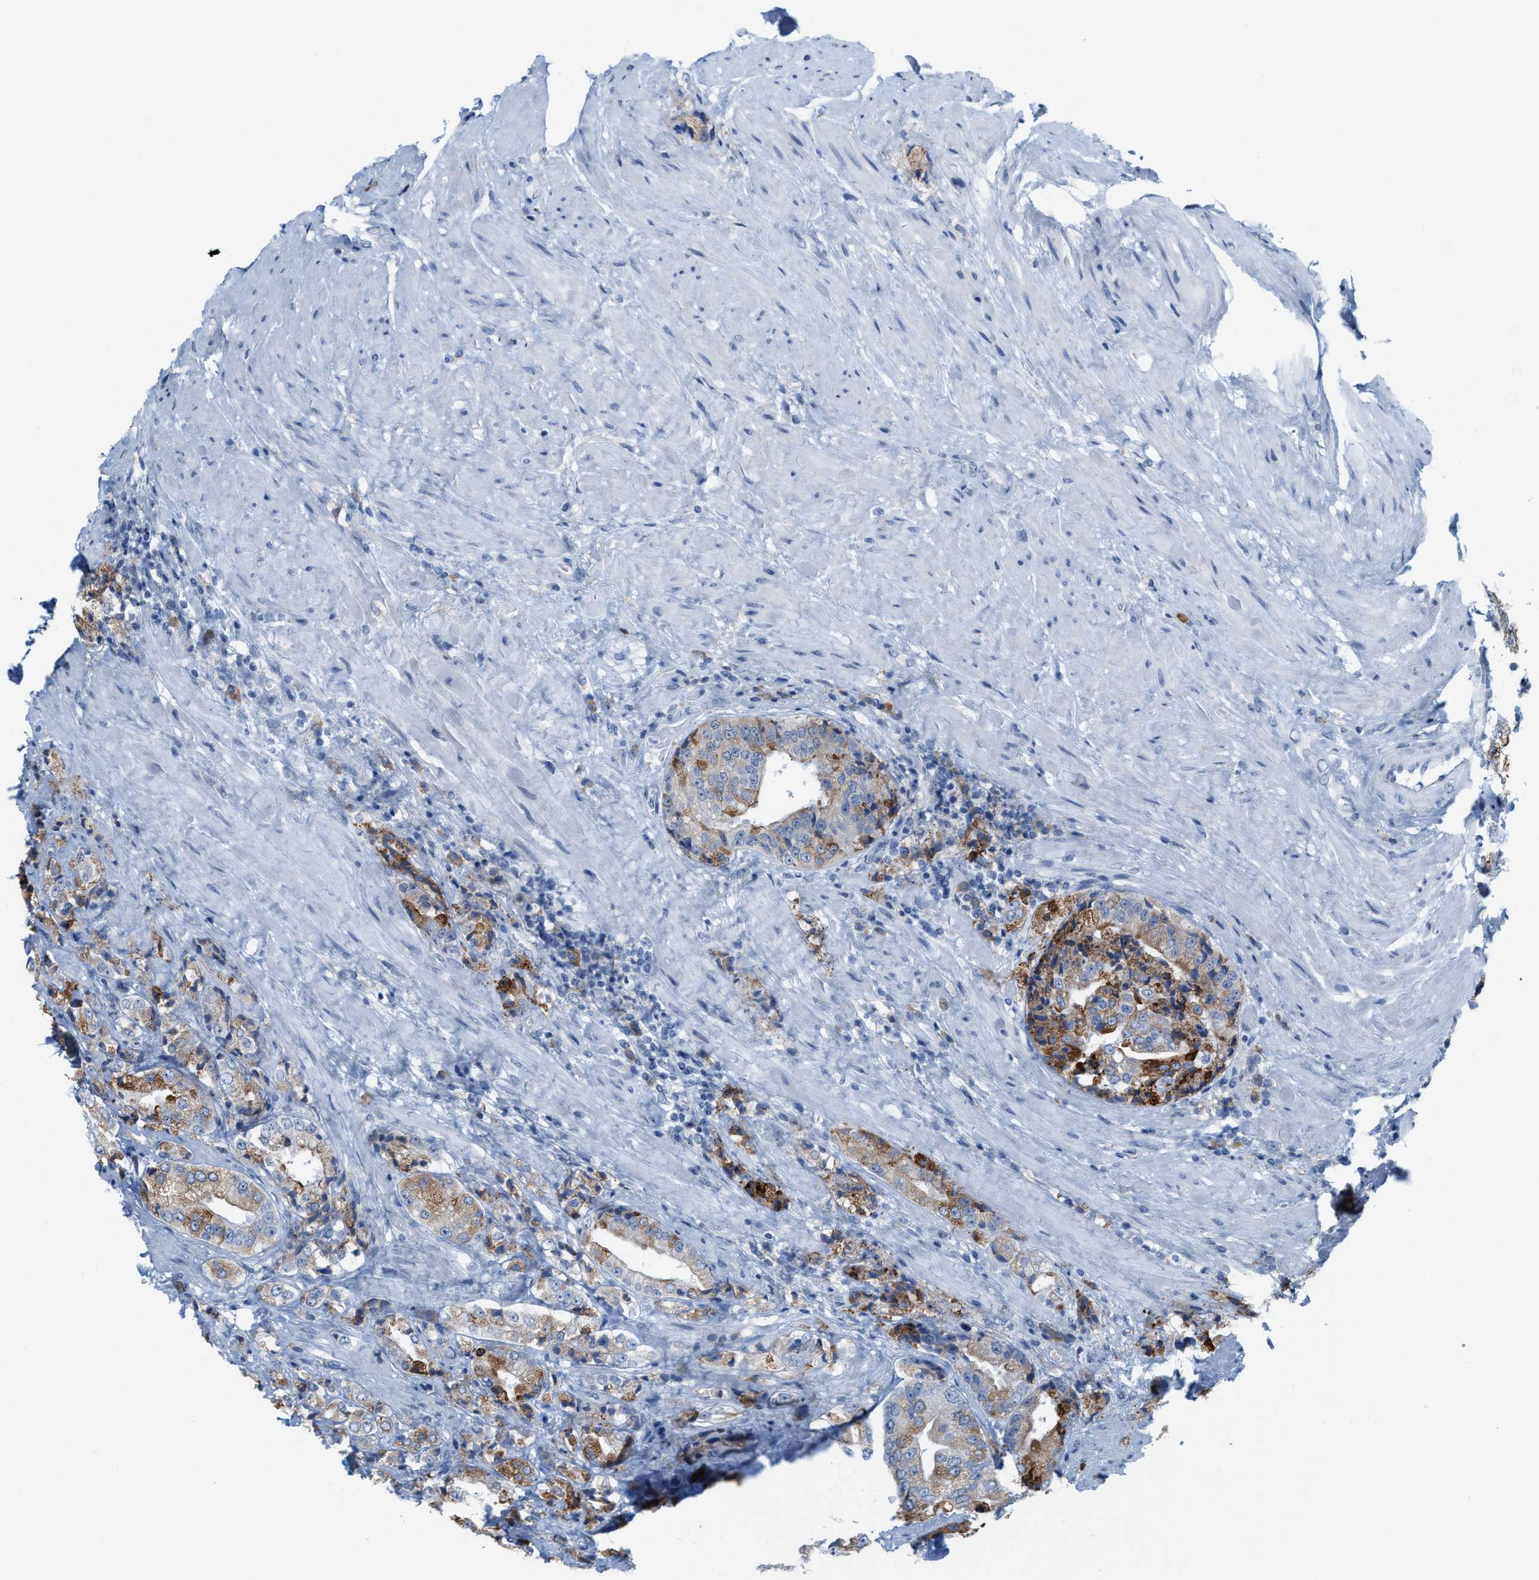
{"staining": {"intensity": "moderate", "quantity": ">75%", "location": "cytoplasmic/membranous"}, "tissue": "prostate cancer", "cell_type": "Tumor cells", "image_type": "cancer", "snomed": [{"axis": "morphology", "description": "Adenocarcinoma, High grade"}, {"axis": "topography", "description": "Prostate"}], "caption": "Protein expression analysis of human adenocarcinoma (high-grade) (prostate) reveals moderate cytoplasmic/membranous positivity in about >75% of tumor cells.", "gene": "KIFC3", "patient": {"sex": "male", "age": 61}}